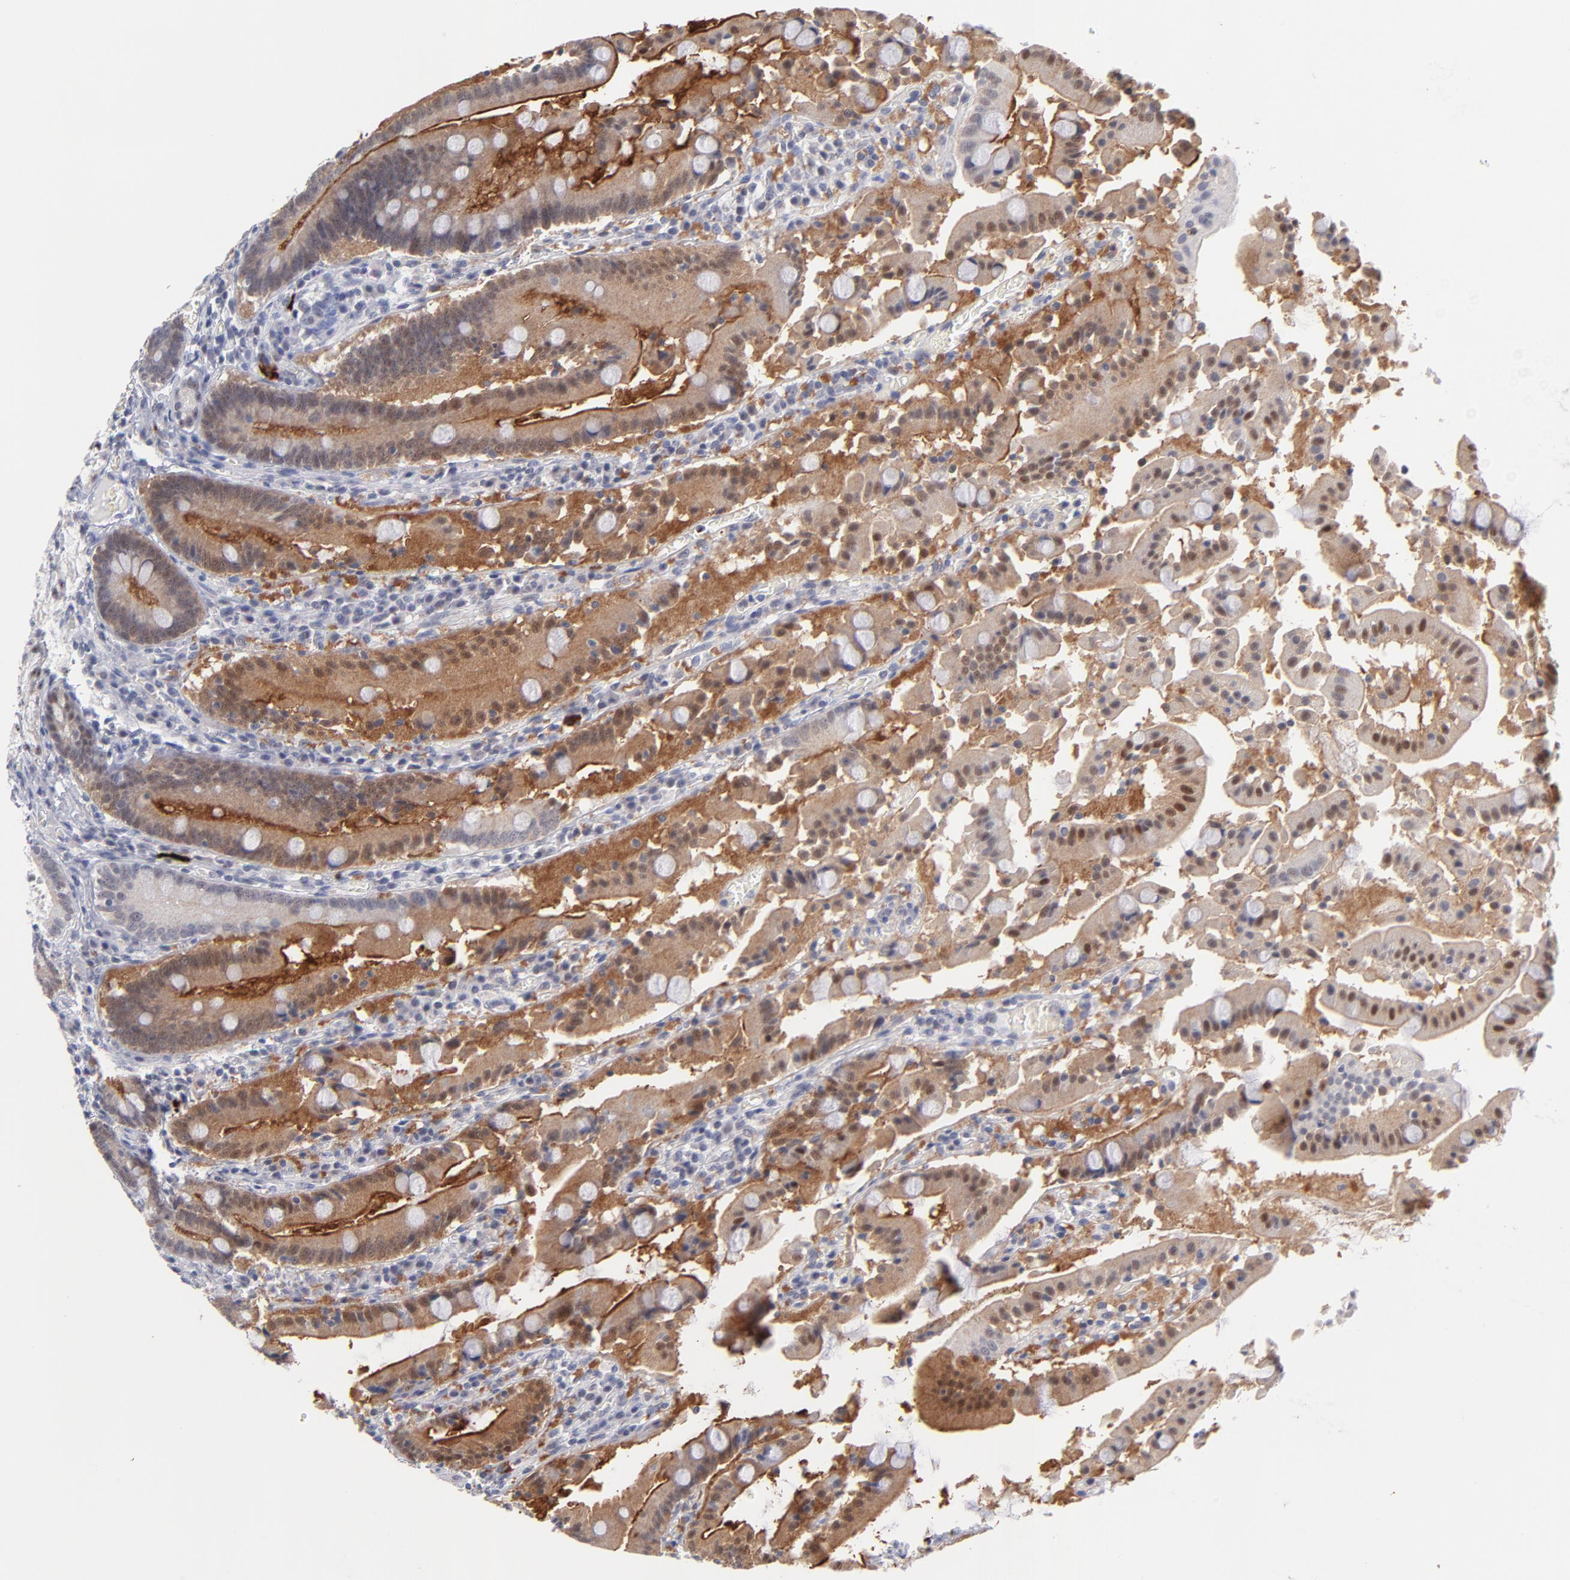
{"staining": {"intensity": "moderate", "quantity": ">75%", "location": "cytoplasmic/membranous"}, "tissue": "stomach", "cell_type": "Glandular cells", "image_type": "normal", "snomed": [{"axis": "morphology", "description": "Normal tissue, NOS"}, {"axis": "topography", "description": "Stomach, lower"}], "caption": "Immunohistochemistry (IHC) photomicrograph of unremarkable stomach: human stomach stained using IHC shows medium levels of moderate protein expression localized specifically in the cytoplasmic/membranous of glandular cells, appearing as a cytoplasmic/membranous brown color.", "gene": "WSB1", "patient": {"sex": "male", "age": 56}}